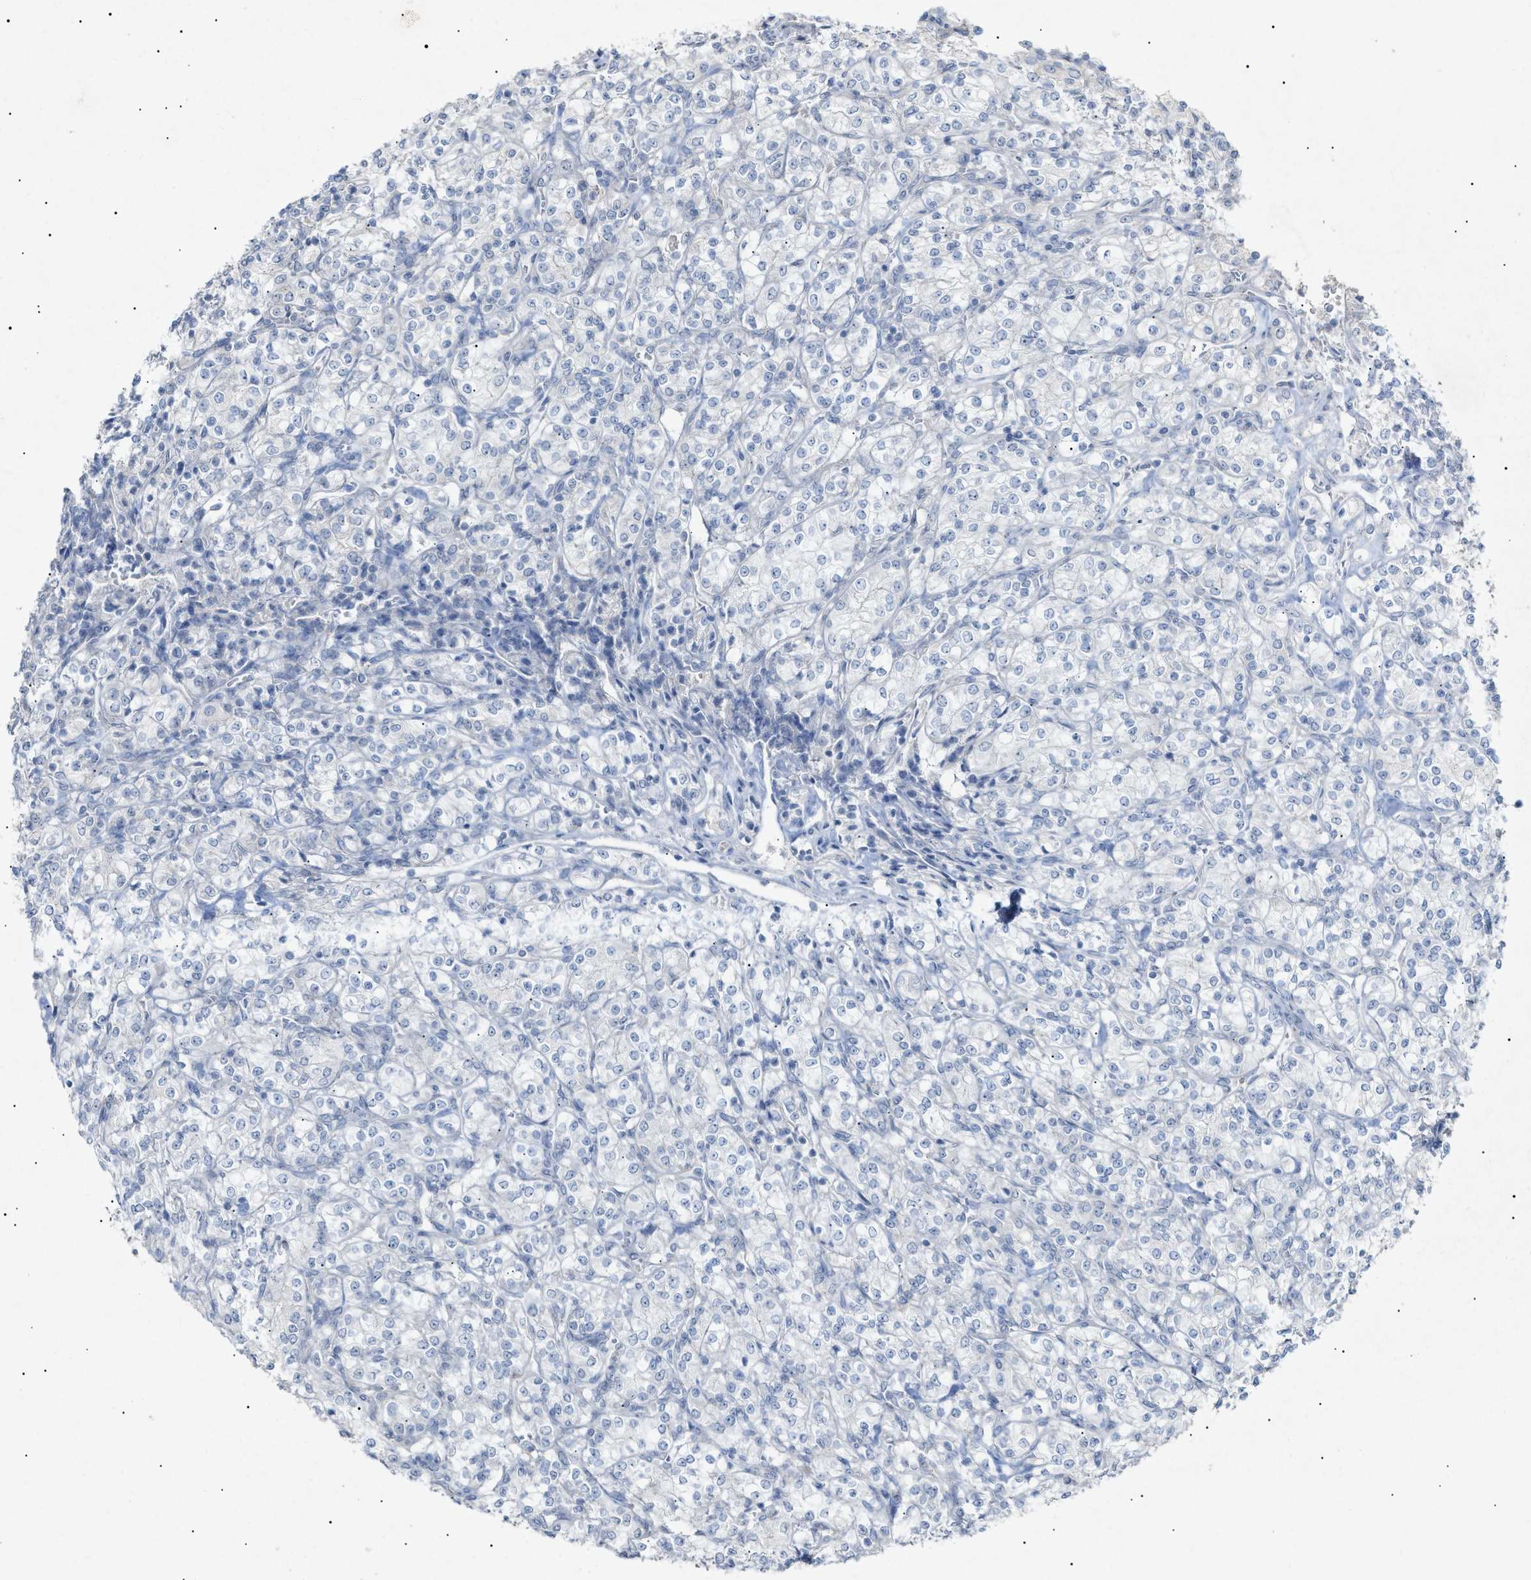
{"staining": {"intensity": "negative", "quantity": "none", "location": "none"}, "tissue": "renal cancer", "cell_type": "Tumor cells", "image_type": "cancer", "snomed": [{"axis": "morphology", "description": "Adenocarcinoma, NOS"}, {"axis": "topography", "description": "Kidney"}], "caption": "DAB (3,3'-diaminobenzidine) immunohistochemical staining of human renal adenocarcinoma exhibits no significant staining in tumor cells. Nuclei are stained in blue.", "gene": "SLC25A31", "patient": {"sex": "male", "age": 77}}